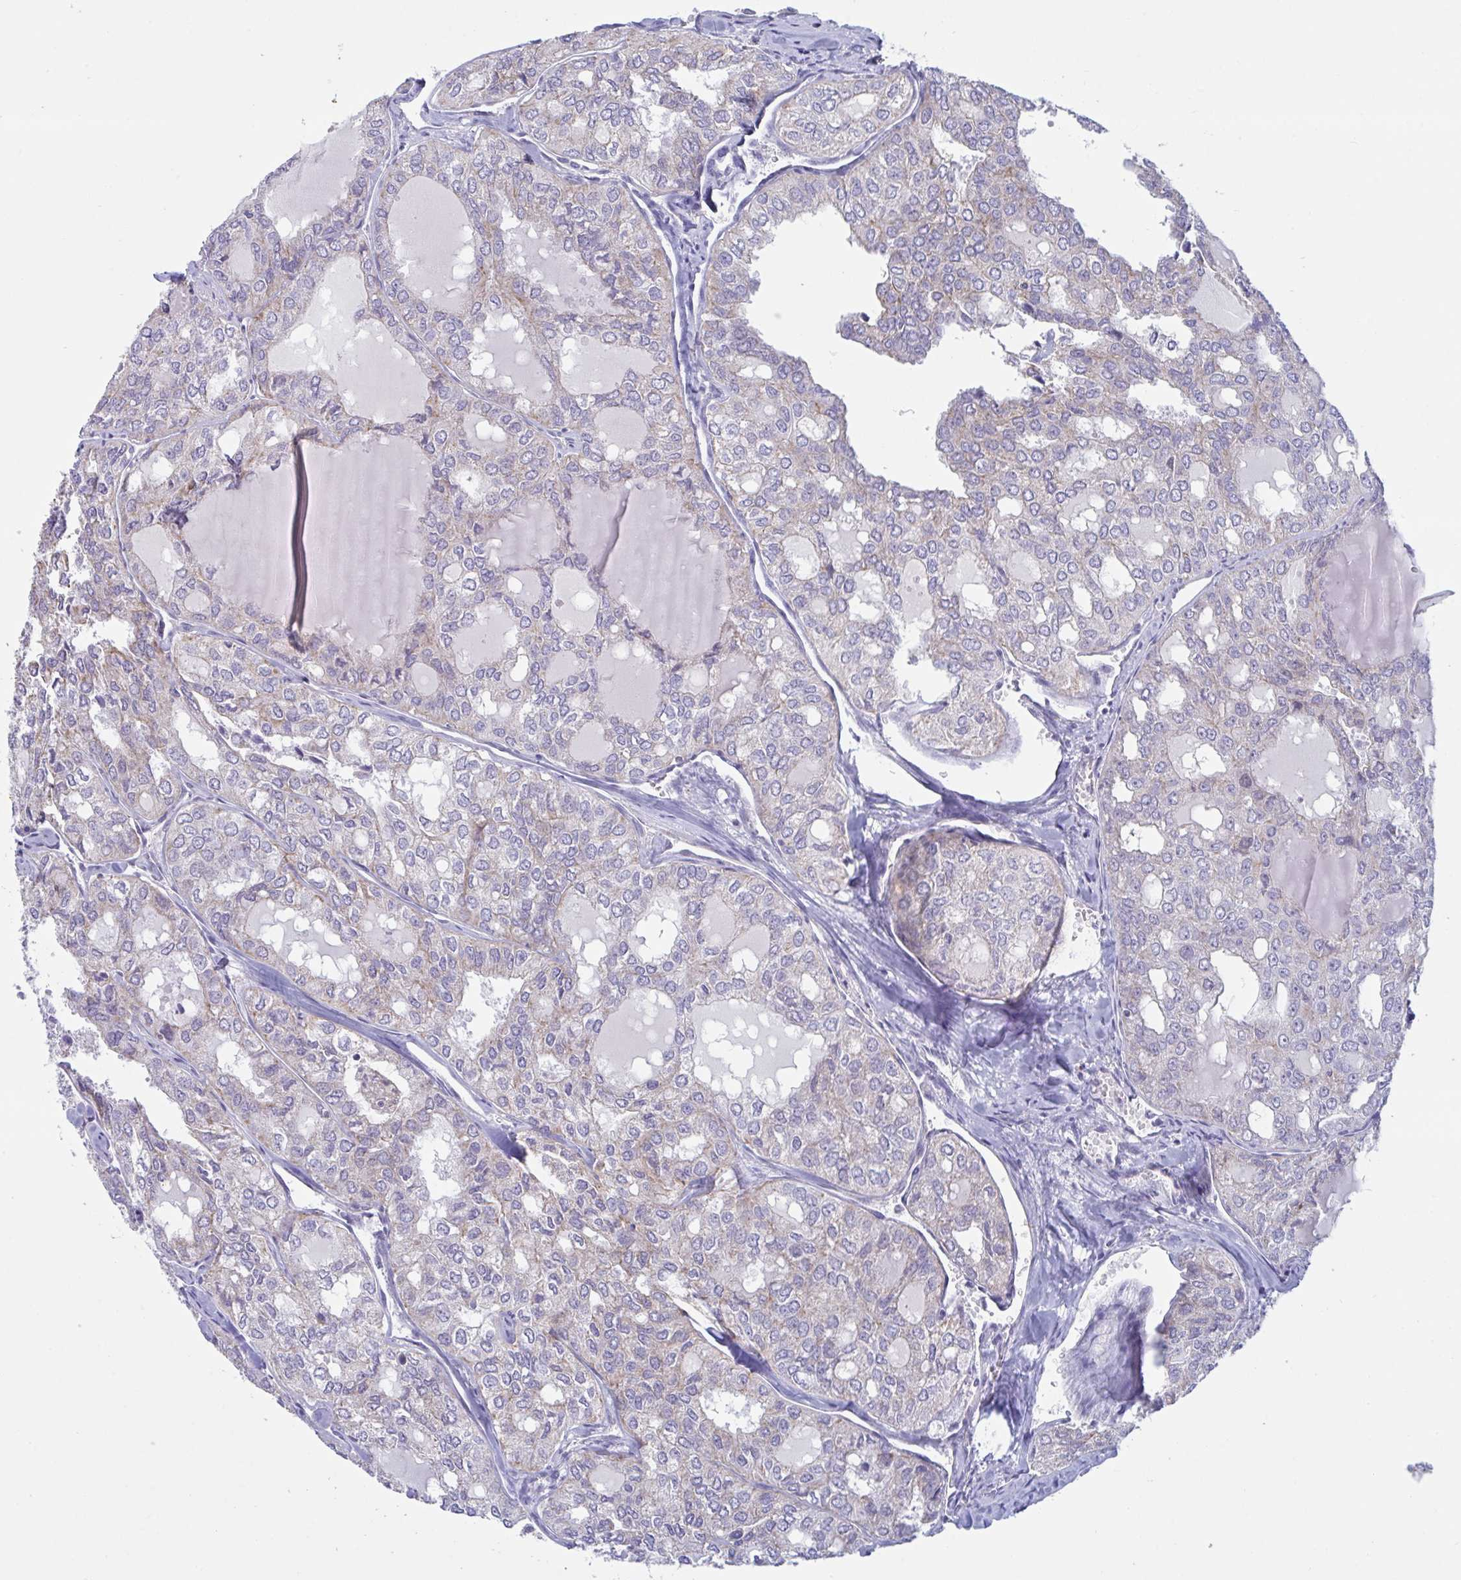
{"staining": {"intensity": "moderate", "quantity": "25%-75%", "location": "cytoplasmic/membranous"}, "tissue": "thyroid cancer", "cell_type": "Tumor cells", "image_type": "cancer", "snomed": [{"axis": "morphology", "description": "Follicular adenoma carcinoma, NOS"}, {"axis": "topography", "description": "Thyroid gland"}], "caption": "Thyroid follicular adenoma carcinoma was stained to show a protein in brown. There is medium levels of moderate cytoplasmic/membranous positivity in about 25%-75% of tumor cells.", "gene": "BCAT2", "patient": {"sex": "male", "age": 75}}